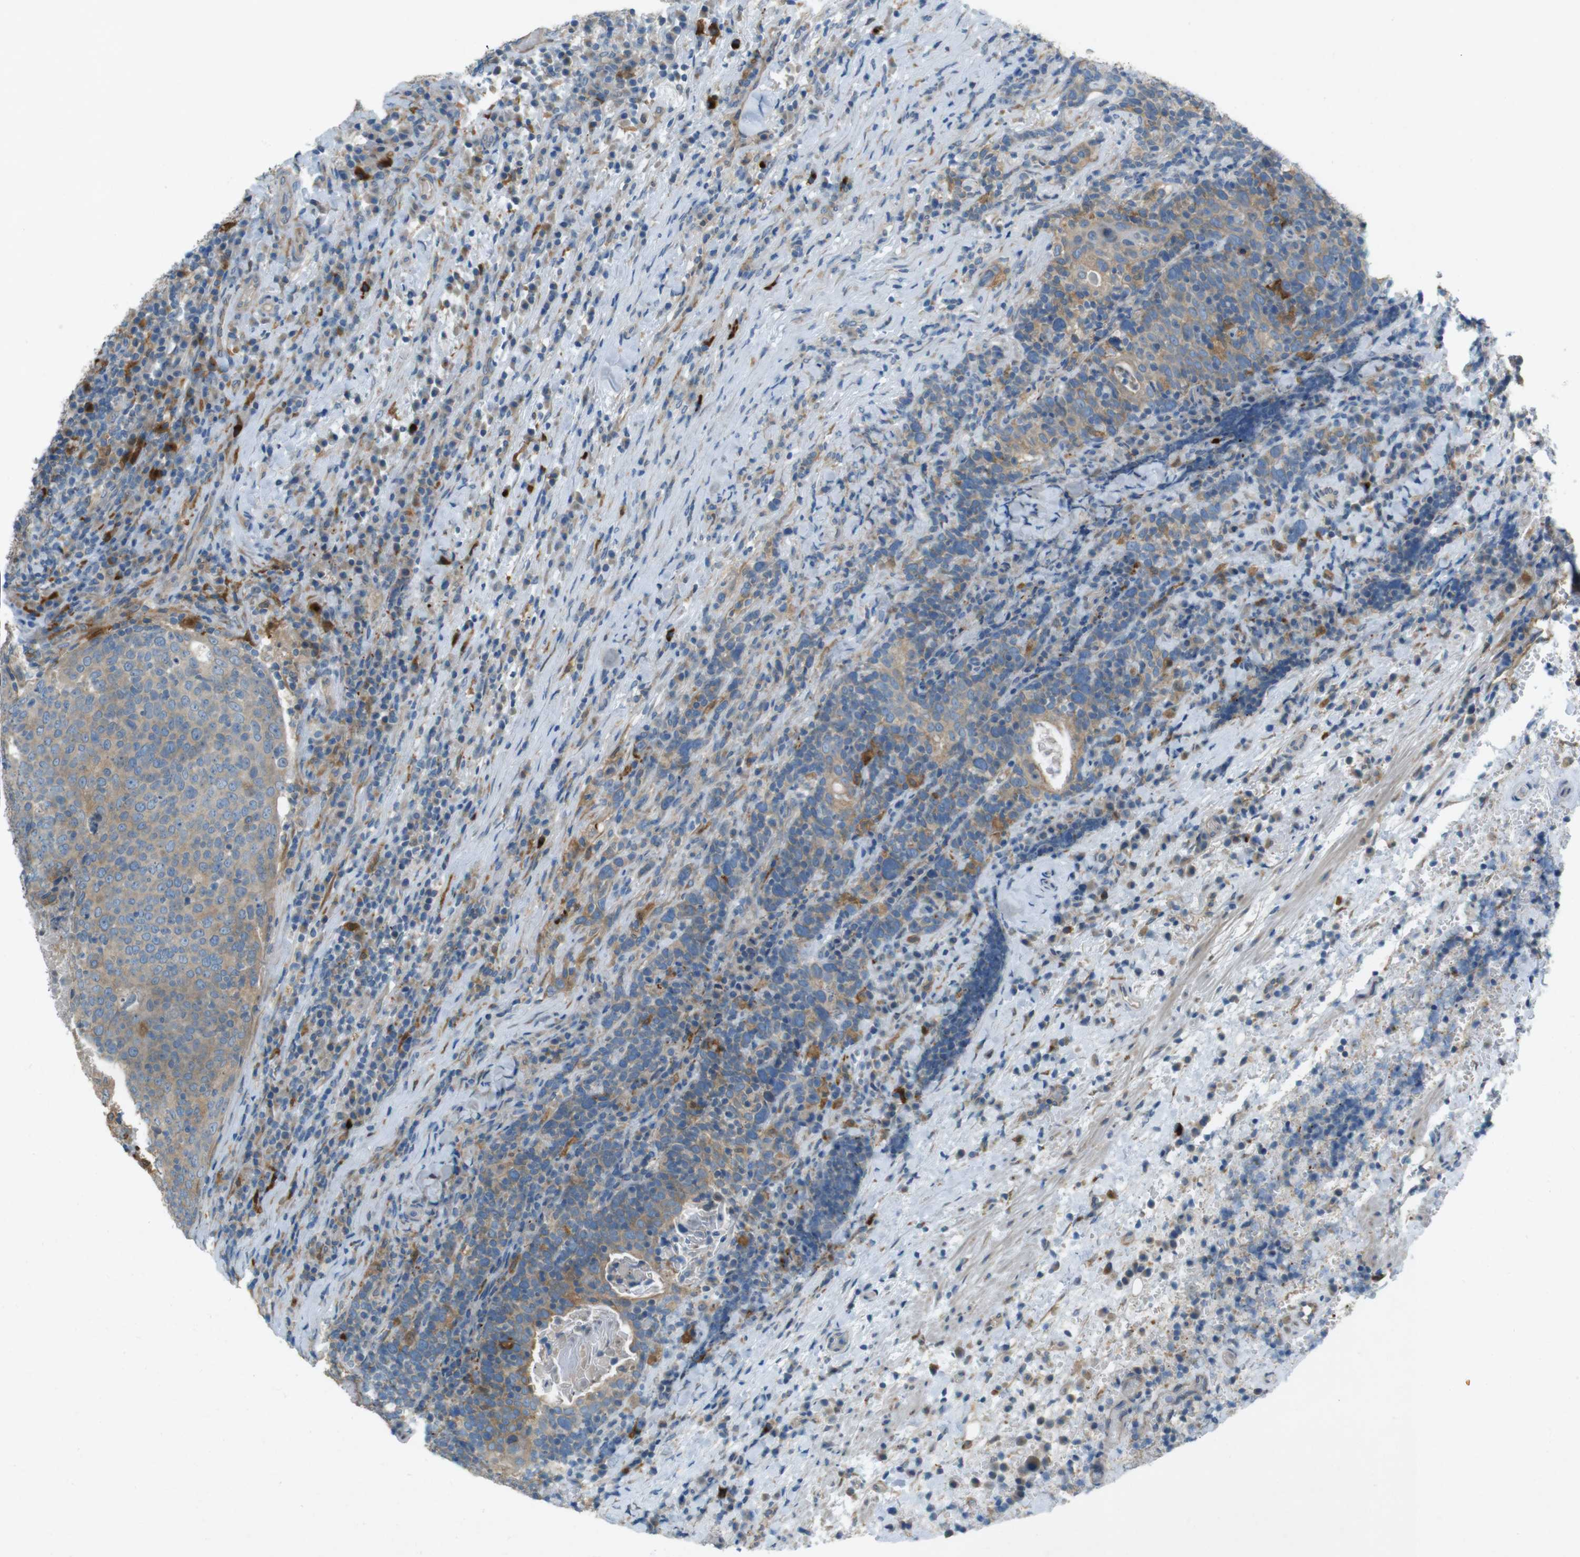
{"staining": {"intensity": "moderate", "quantity": "25%-75%", "location": "cytoplasmic/membranous"}, "tissue": "head and neck cancer", "cell_type": "Tumor cells", "image_type": "cancer", "snomed": [{"axis": "morphology", "description": "Squamous cell carcinoma, NOS"}, {"axis": "morphology", "description": "Squamous cell carcinoma, metastatic, NOS"}, {"axis": "topography", "description": "Lymph node"}, {"axis": "topography", "description": "Head-Neck"}], "caption": "A brown stain shows moderate cytoplasmic/membranous expression of a protein in human head and neck cancer (metastatic squamous cell carcinoma) tumor cells.", "gene": "TMEM41B", "patient": {"sex": "male", "age": 62}}